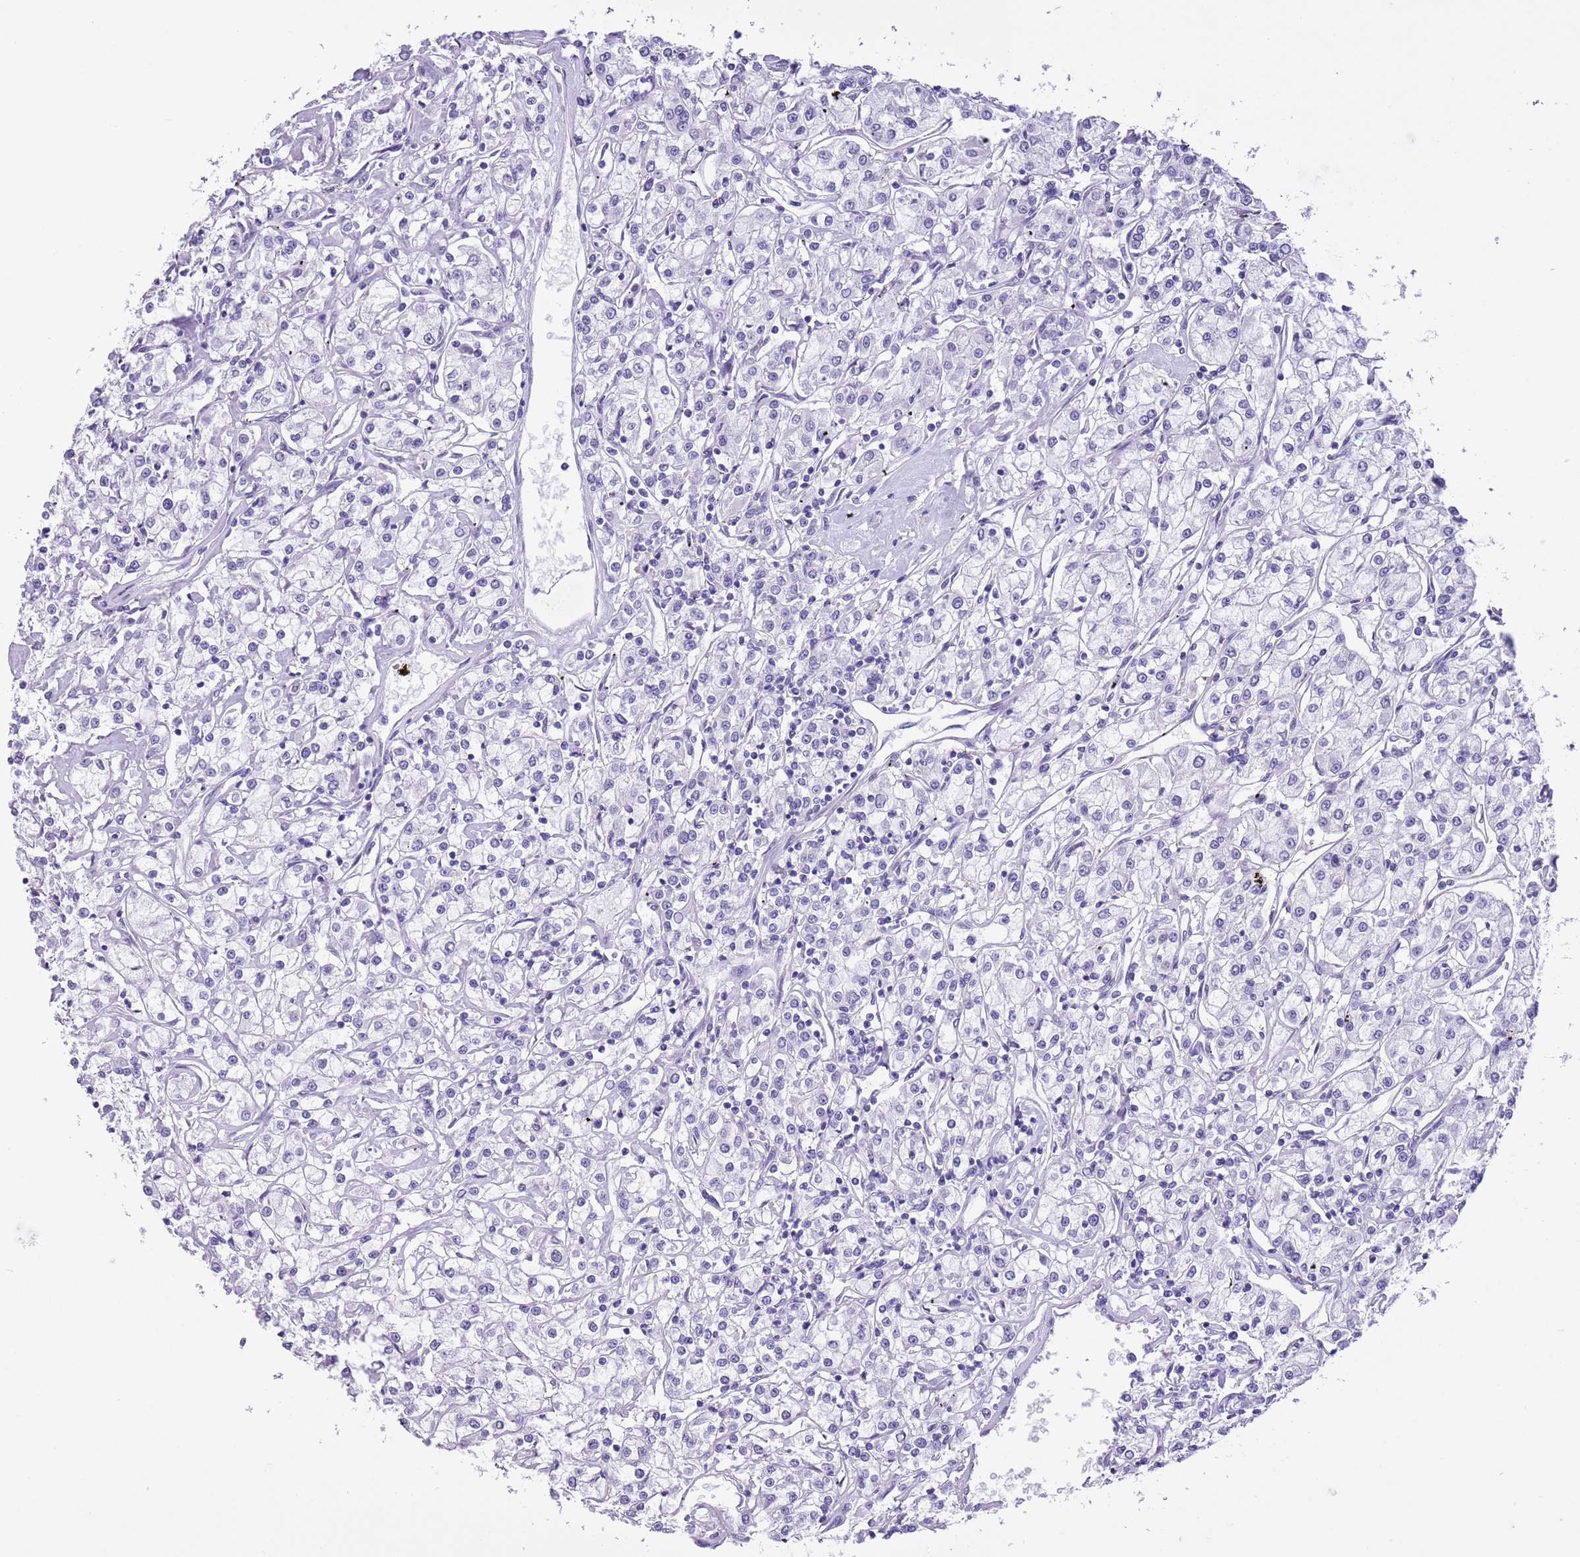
{"staining": {"intensity": "negative", "quantity": "none", "location": "none"}, "tissue": "renal cancer", "cell_type": "Tumor cells", "image_type": "cancer", "snomed": [{"axis": "morphology", "description": "Adenocarcinoma, NOS"}, {"axis": "topography", "description": "Kidney"}], "caption": "A photomicrograph of adenocarcinoma (renal) stained for a protein exhibits no brown staining in tumor cells. (Stains: DAB (3,3'-diaminobenzidine) immunohistochemistry (IHC) with hematoxylin counter stain, Microscopy: brightfield microscopy at high magnification).", "gene": "PFKFB2", "patient": {"sex": "female", "age": 59}}